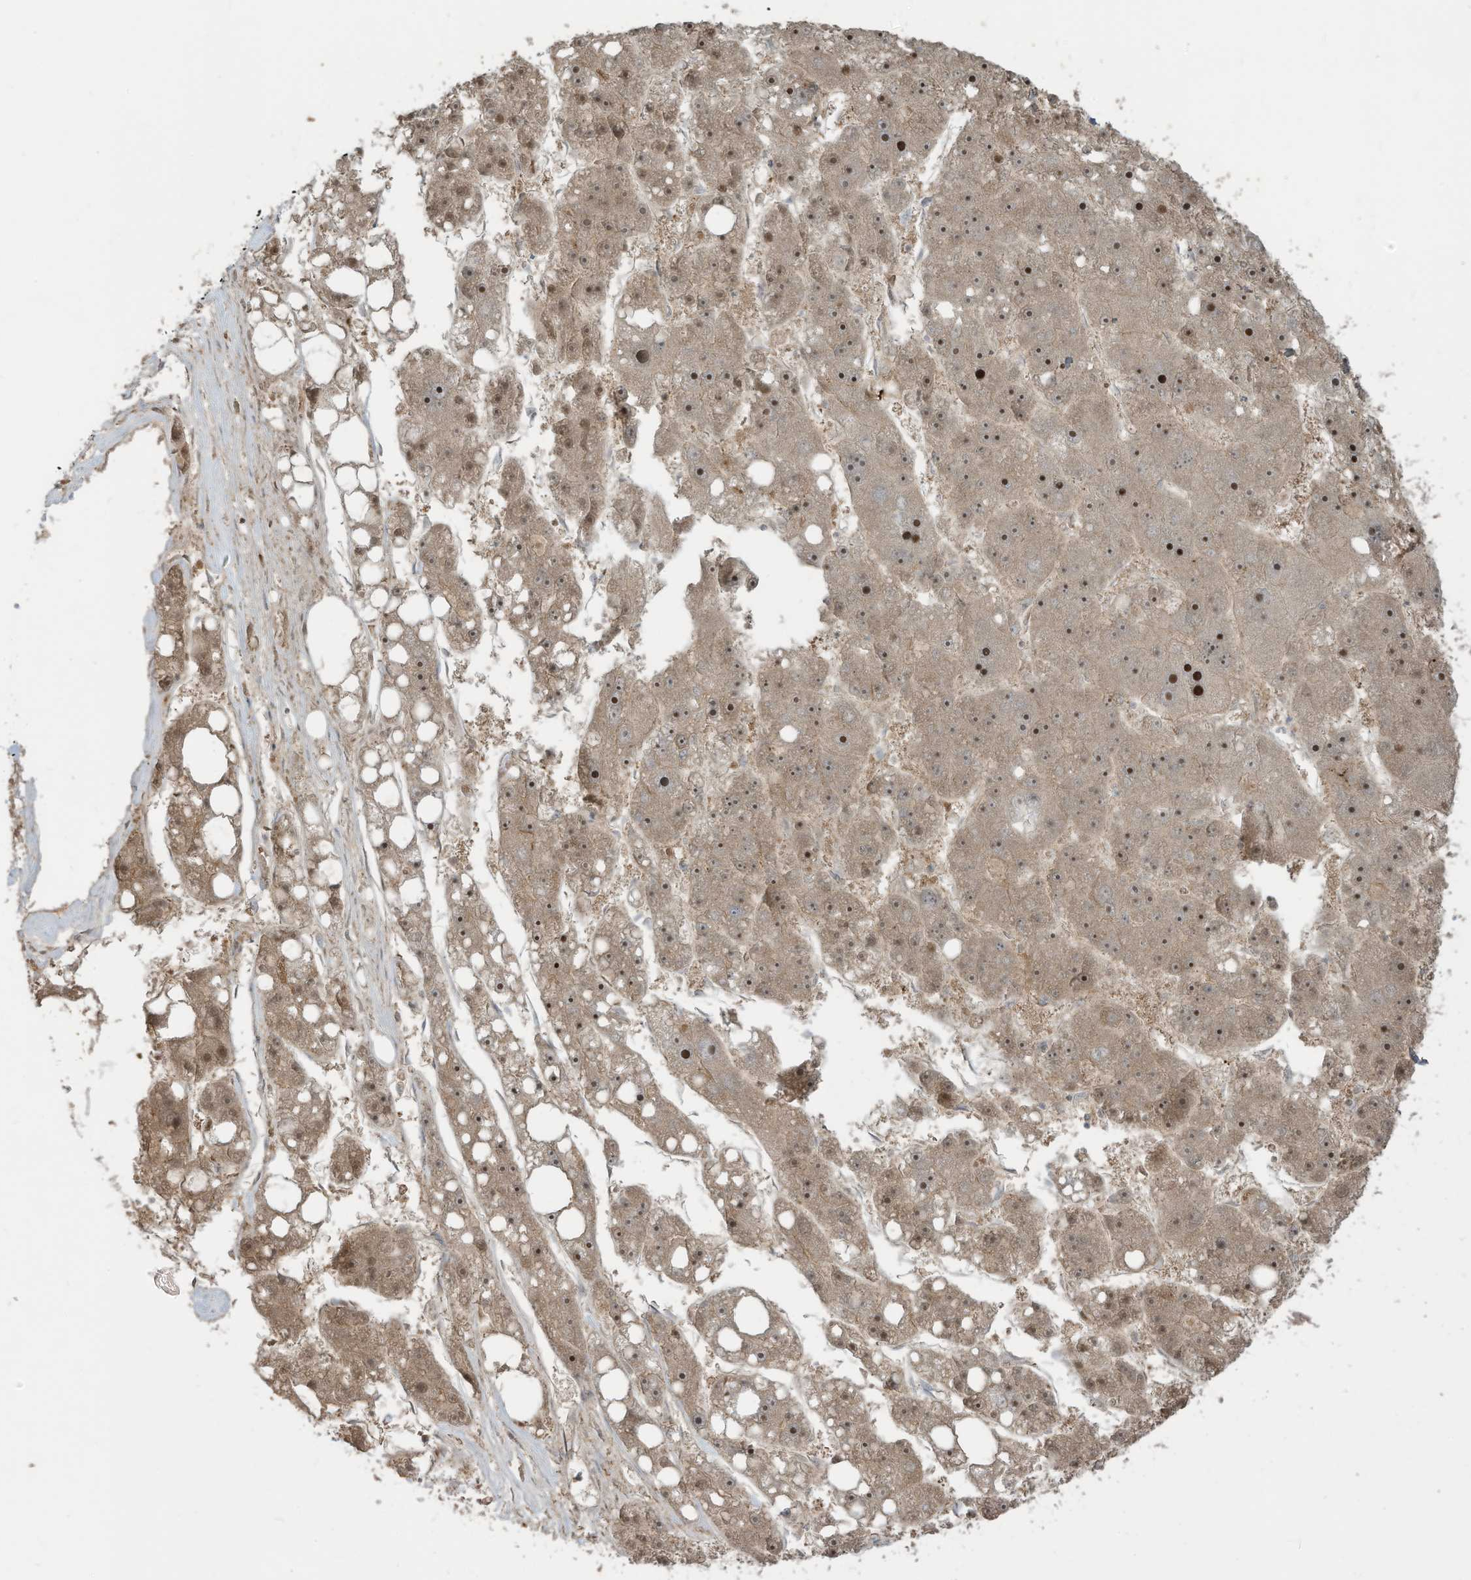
{"staining": {"intensity": "strong", "quantity": ">75%", "location": "nuclear"}, "tissue": "liver cancer", "cell_type": "Tumor cells", "image_type": "cancer", "snomed": [{"axis": "morphology", "description": "Carcinoma, Hepatocellular, NOS"}, {"axis": "topography", "description": "Liver"}], "caption": "Tumor cells reveal strong nuclear expression in approximately >75% of cells in liver cancer (hepatocellular carcinoma). The protein of interest is shown in brown color, while the nuclei are stained blue.", "gene": "CARF", "patient": {"sex": "female", "age": 61}}